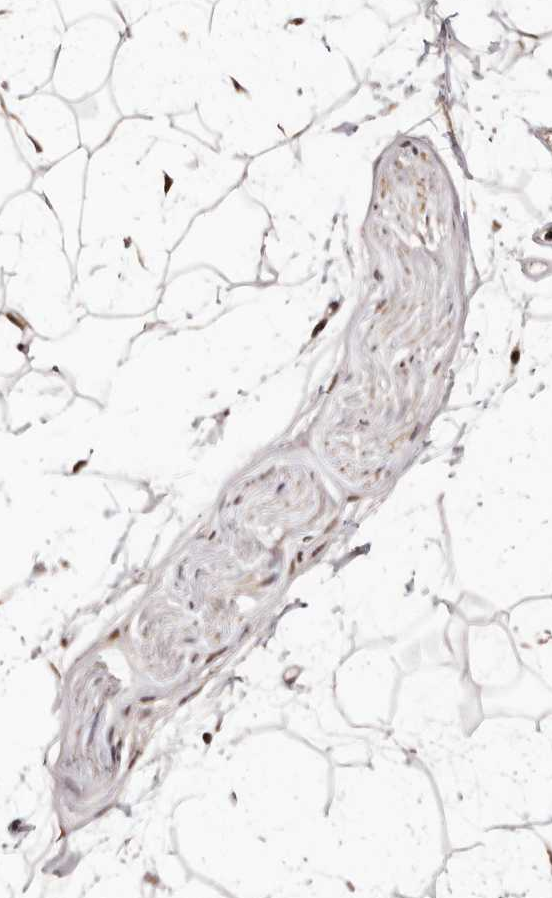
{"staining": {"intensity": "moderate", "quantity": ">75%", "location": "nuclear"}, "tissue": "adipose tissue", "cell_type": "Adipocytes", "image_type": "normal", "snomed": [{"axis": "morphology", "description": "Normal tissue, NOS"}, {"axis": "topography", "description": "Soft tissue"}], "caption": "Protein positivity by immunohistochemistry (IHC) shows moderate nuclear expression in approximately >75% of adipocytes in unremarkable adipose tissue.", "gene": "BICRAL", "patient": {"sex": "male", "age": 72}}